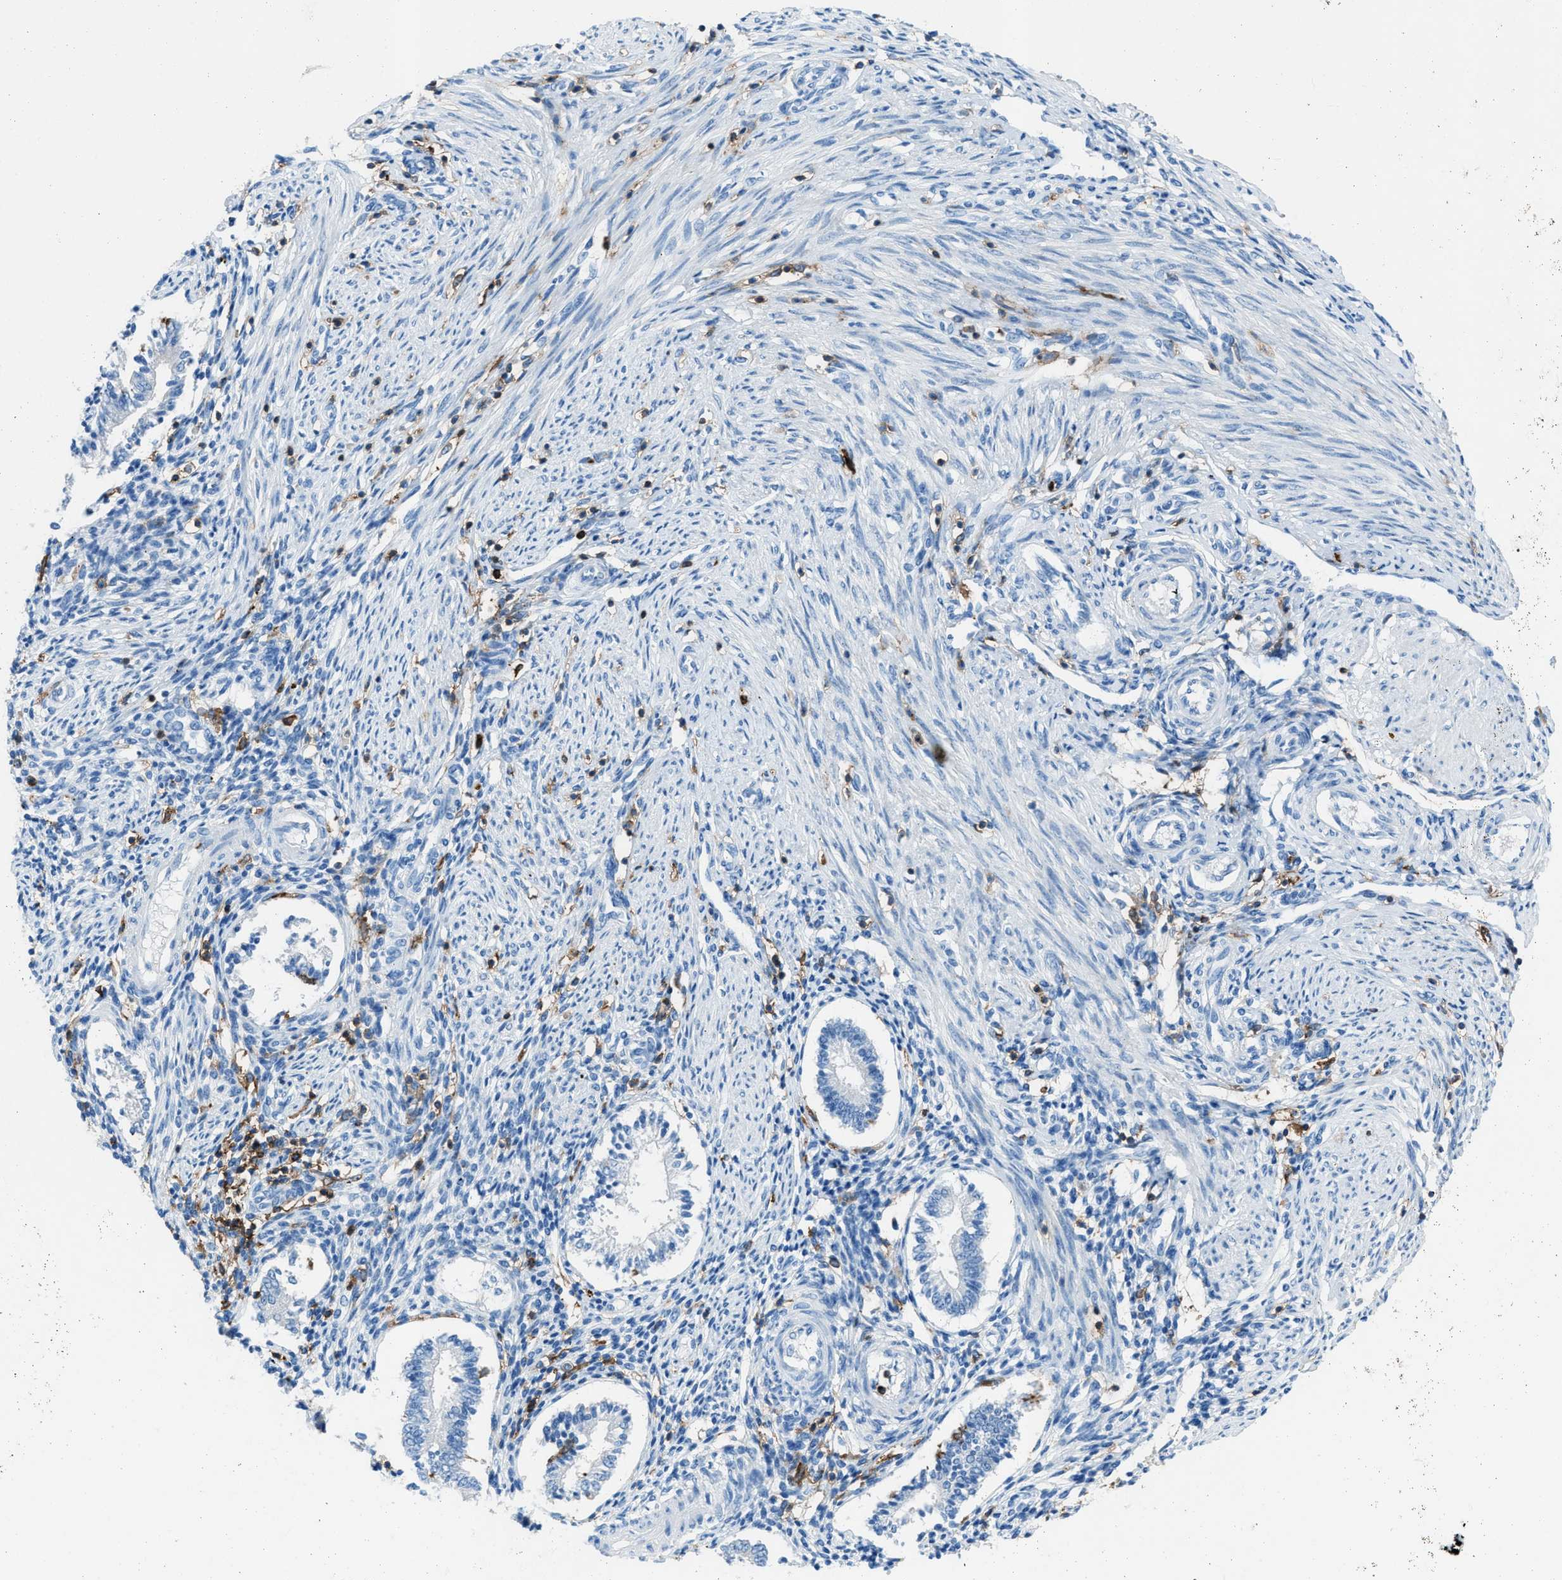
{"staining": {"intensity": "negative", "quantity": "none", "location": "none"}, "tissue": "endometrium", "cell_type": "Cells in endometrial stroma", "image_type": "normal", "snomed": [{"axis": "morphology", "description": "Normal tissue, NOS"}, {"axis": "topography", "description": "Endometrium"}], "caption": "DAB immunohistochemical staining of unremarkable human endometrium shows no significant staining in cells in endometrial stroma. Nuclei are stained in blue.", "gene": "ITGB2", "patient": {"sex": "female", "age": 42}}